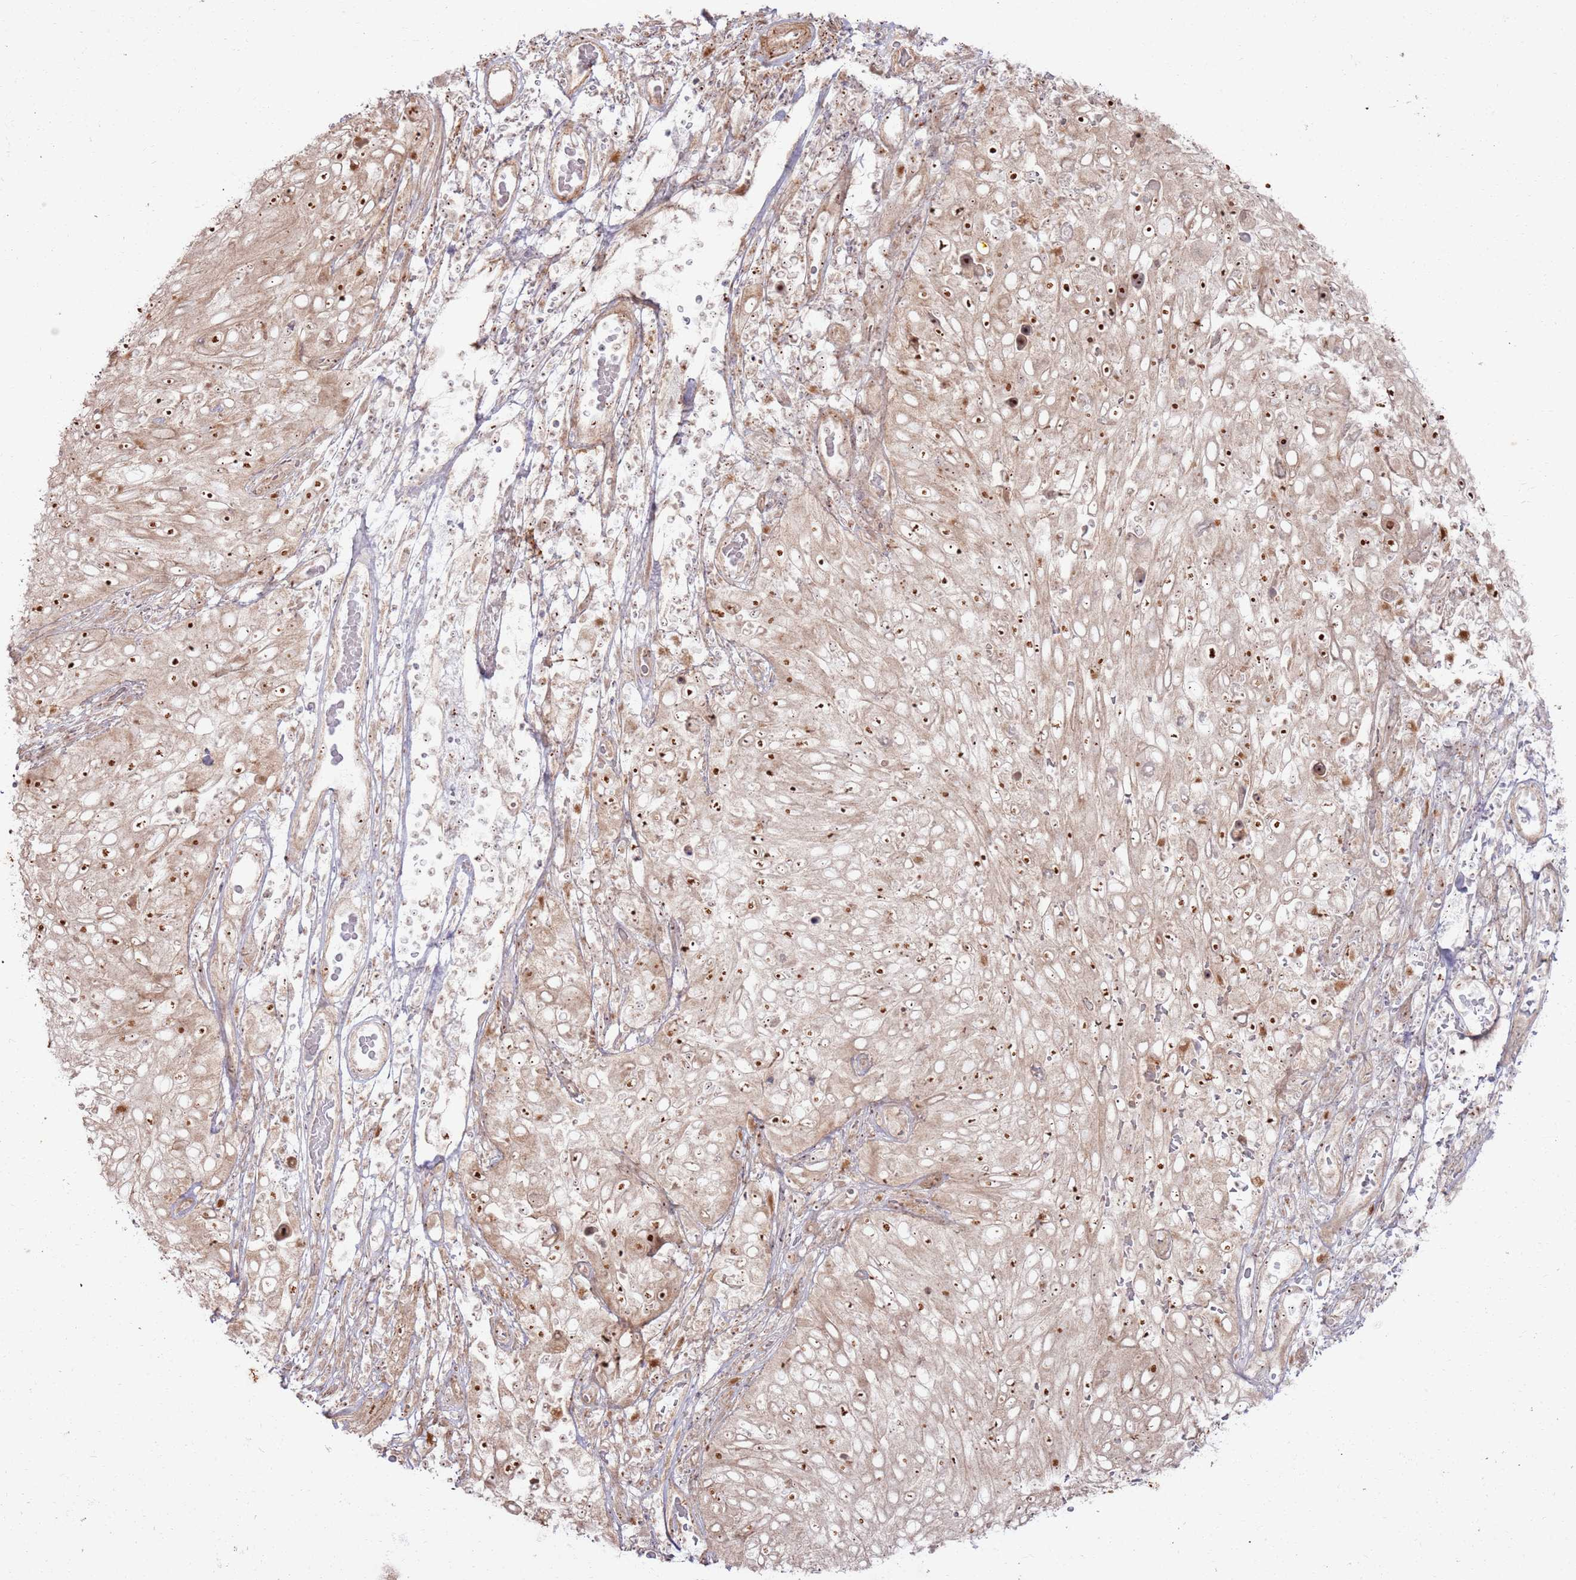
{"staining": {"intensity": "strong", "quantity": ">75%", "location": "nuclear"}, "tissue": "skin cancer", "cell_type": "Tumor cells", "image_type": "cancer", "snomed": [{"axis": "morphology", "description": "Squamous cell carcinoma, NOS"}, {"axis": "topography", "description": "Skin"}], "caption": "Strong nuclear expression is appreciated in approximately >75% of tumor cells in skin cancer (squamous cell carcinoma). (DAB (3,3'-diaminobenzidine) = brown stain, brightfield microscopy at high magnification).", "gene": "CNPY1", "patient": {"sex": "female", "age": 87}}